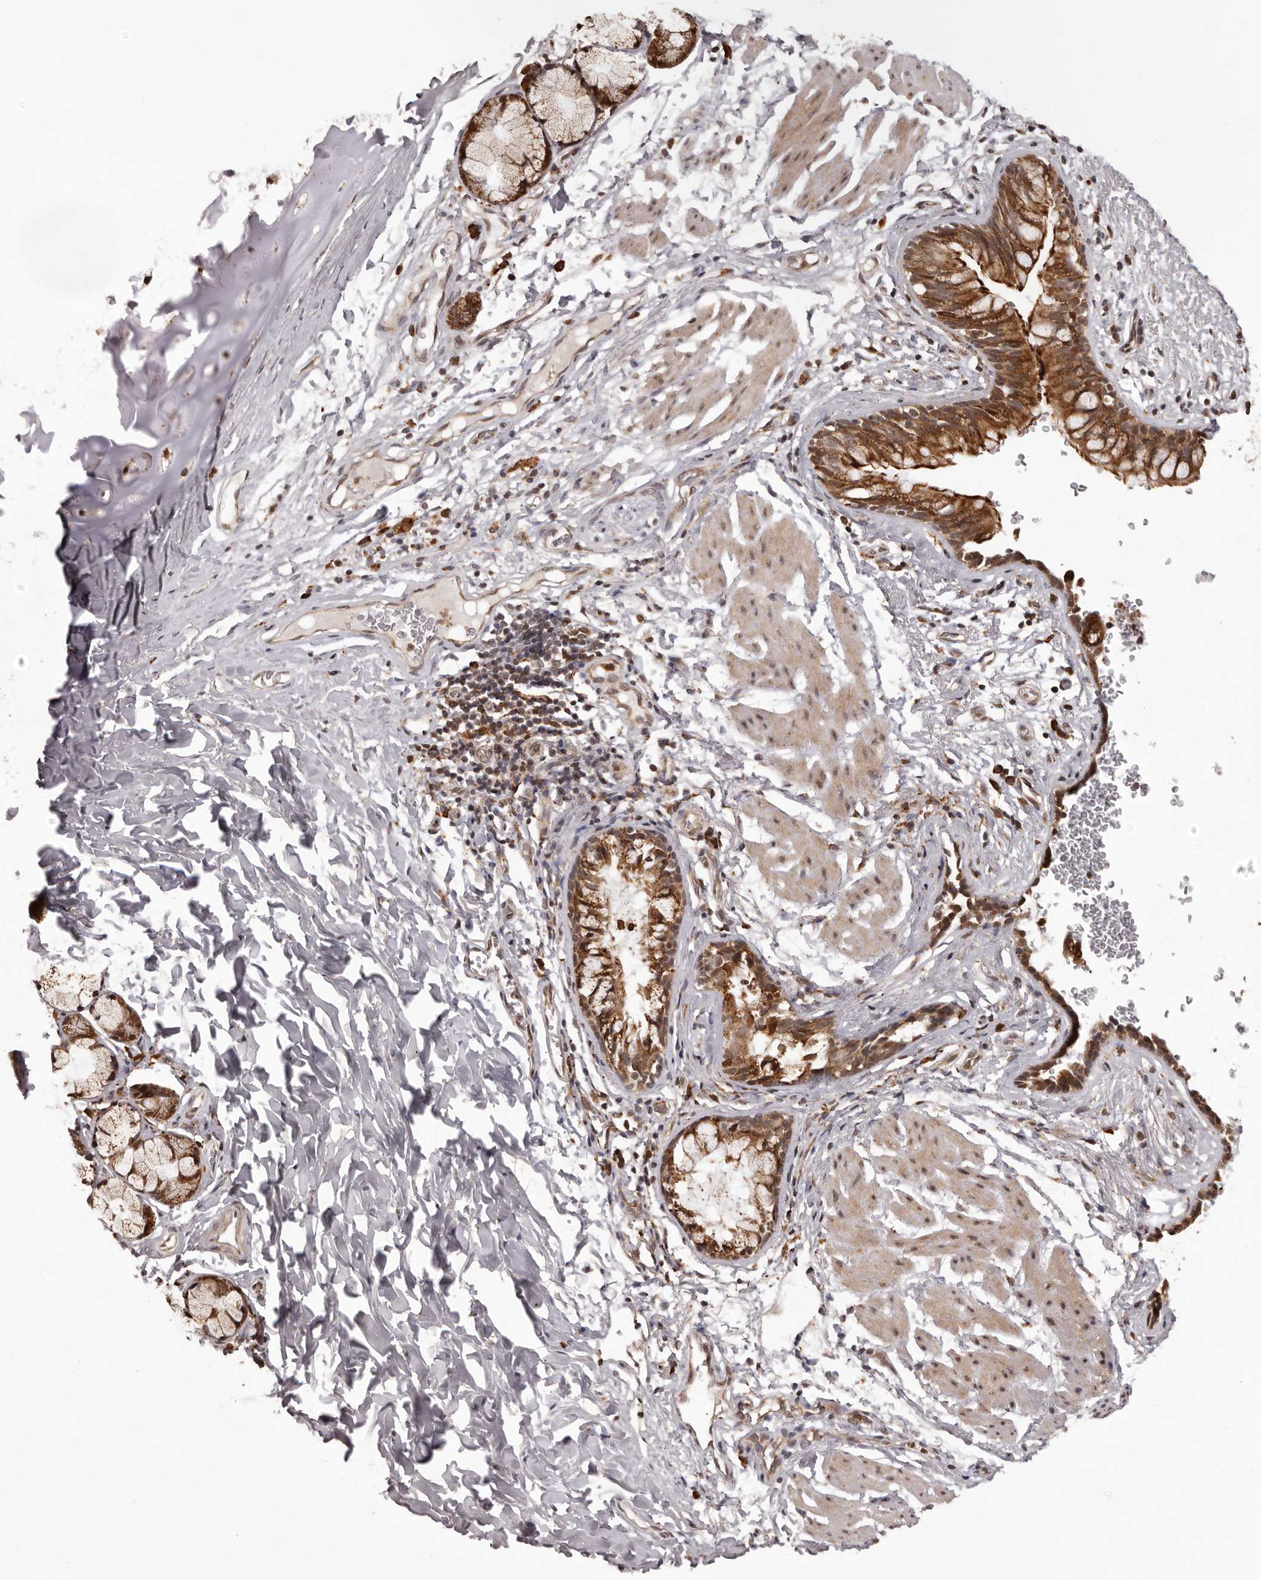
{"staining": {"intensity": "strong", "quantity": ">75%", "location": "cytoplasmic/membranous,nuclear"}, "tissue": "bronchus", "cell_type": "Respiratory epithelial cells", "image_type": "normal", "snomed": [{"axis": "morphology", "description": "Normal tissue, NOS"}, {"axis": "topography", "description": "Cartilage tissue"}, {"axis": "topography", "description": "Bronchus"}], "caption": "About >75% of respiratory epithelial cells in unremarkable human bronchus display strong cytoplasmic/membranous,nuclear protein positivity as visualized by brown immunohistochemical staining.", "gene": "IL32", "patient": {"sex": "female", "age": 36}}